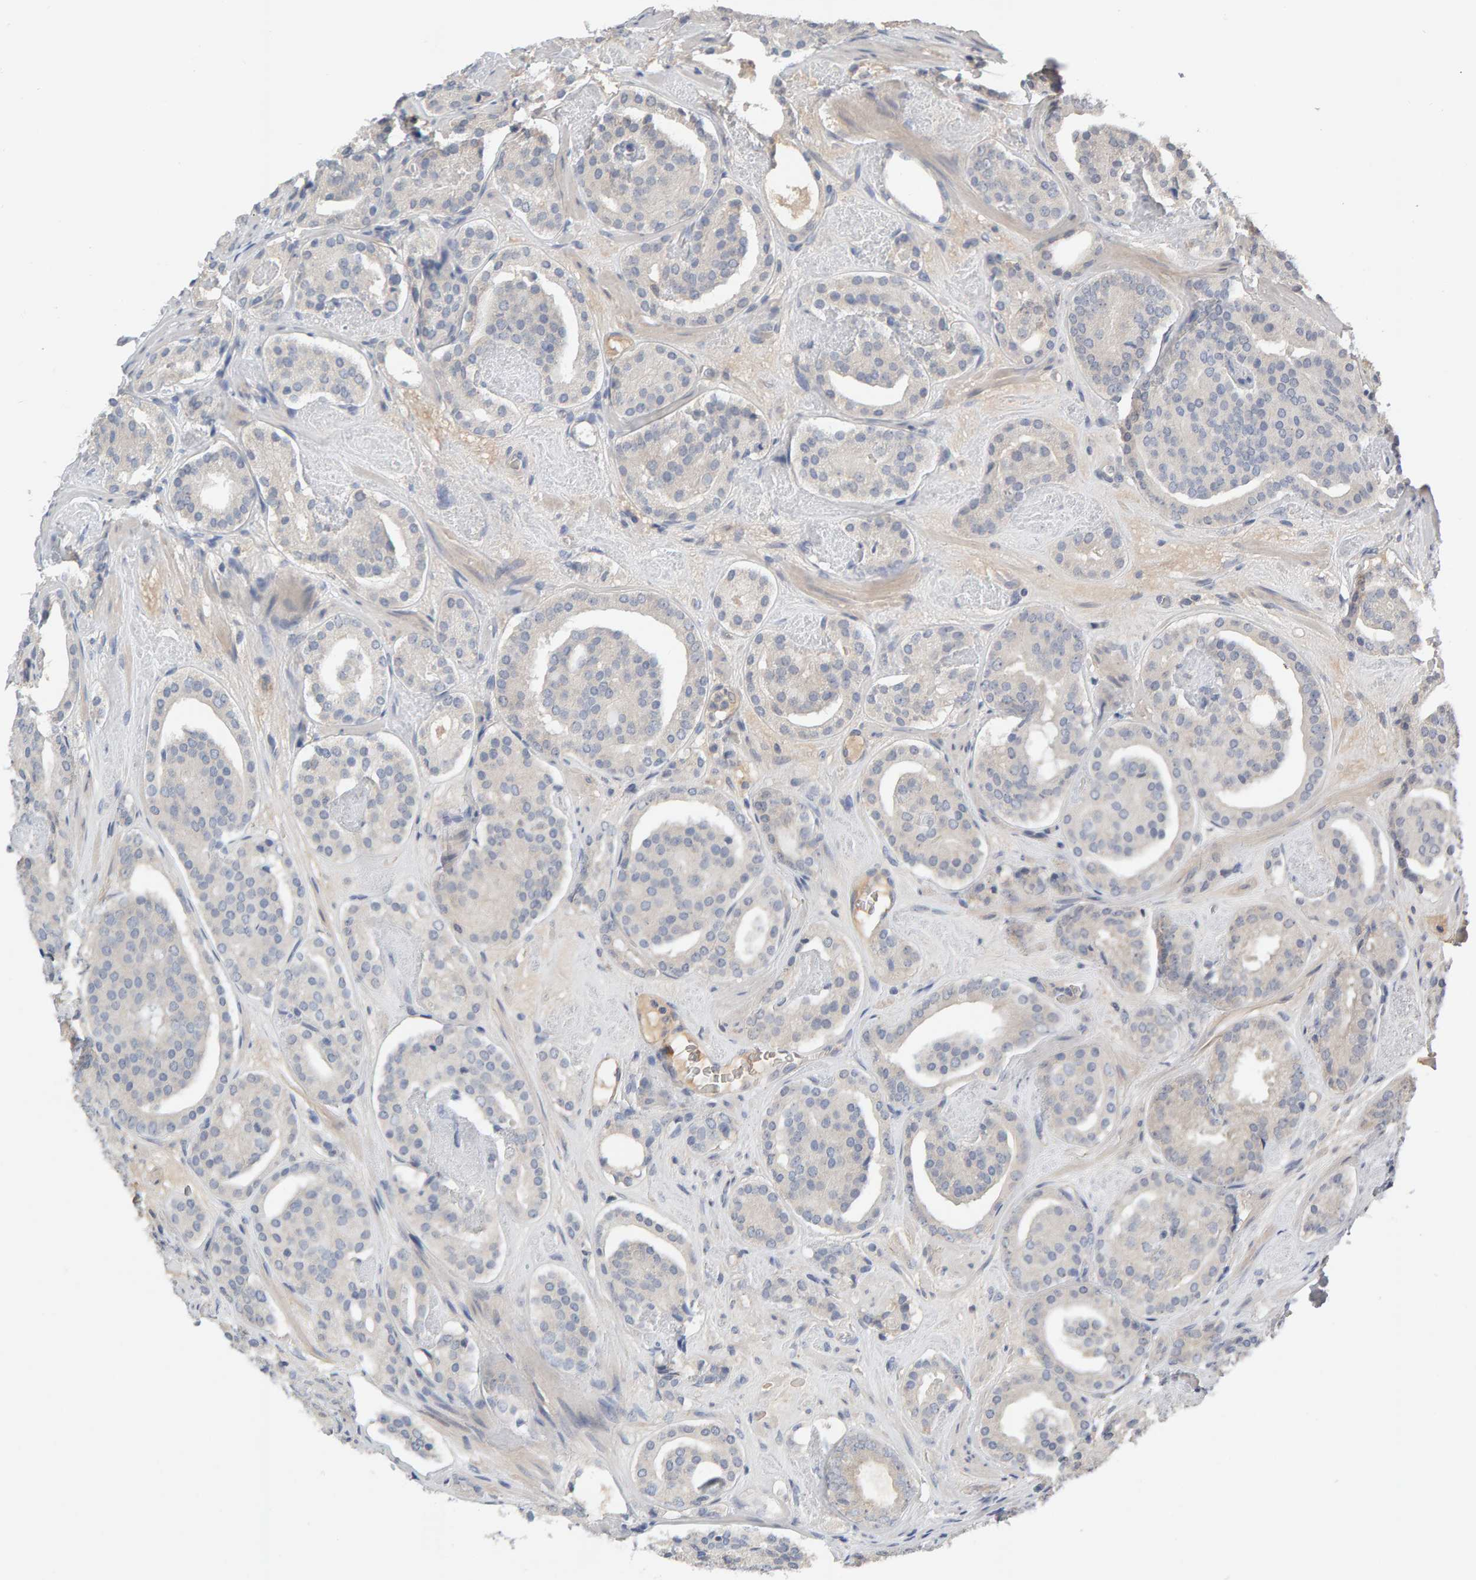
{"staining": {"intensity": "negative", "quantity": "none", "location": "none"}, "tissue": "prostate cancer", "cell_type": "Tumor cells", "image_type": "cancer", "snomed": [{"axis": "morphology", "description": "Adenocarcinoma, Low grade"}, {"axis": "topography", "description": "Prostate"}], "caption": "DAB immunohistochemical staining of prostate adenocarcinoma (low-grade) exhibits no significant expression in tumor cells. The staining is performed using DAB brown chromogen with nuclei counter-stained in using hematoxylin.", "gene": "GFUS", "patient": {"sex": "male", "age": 69}}